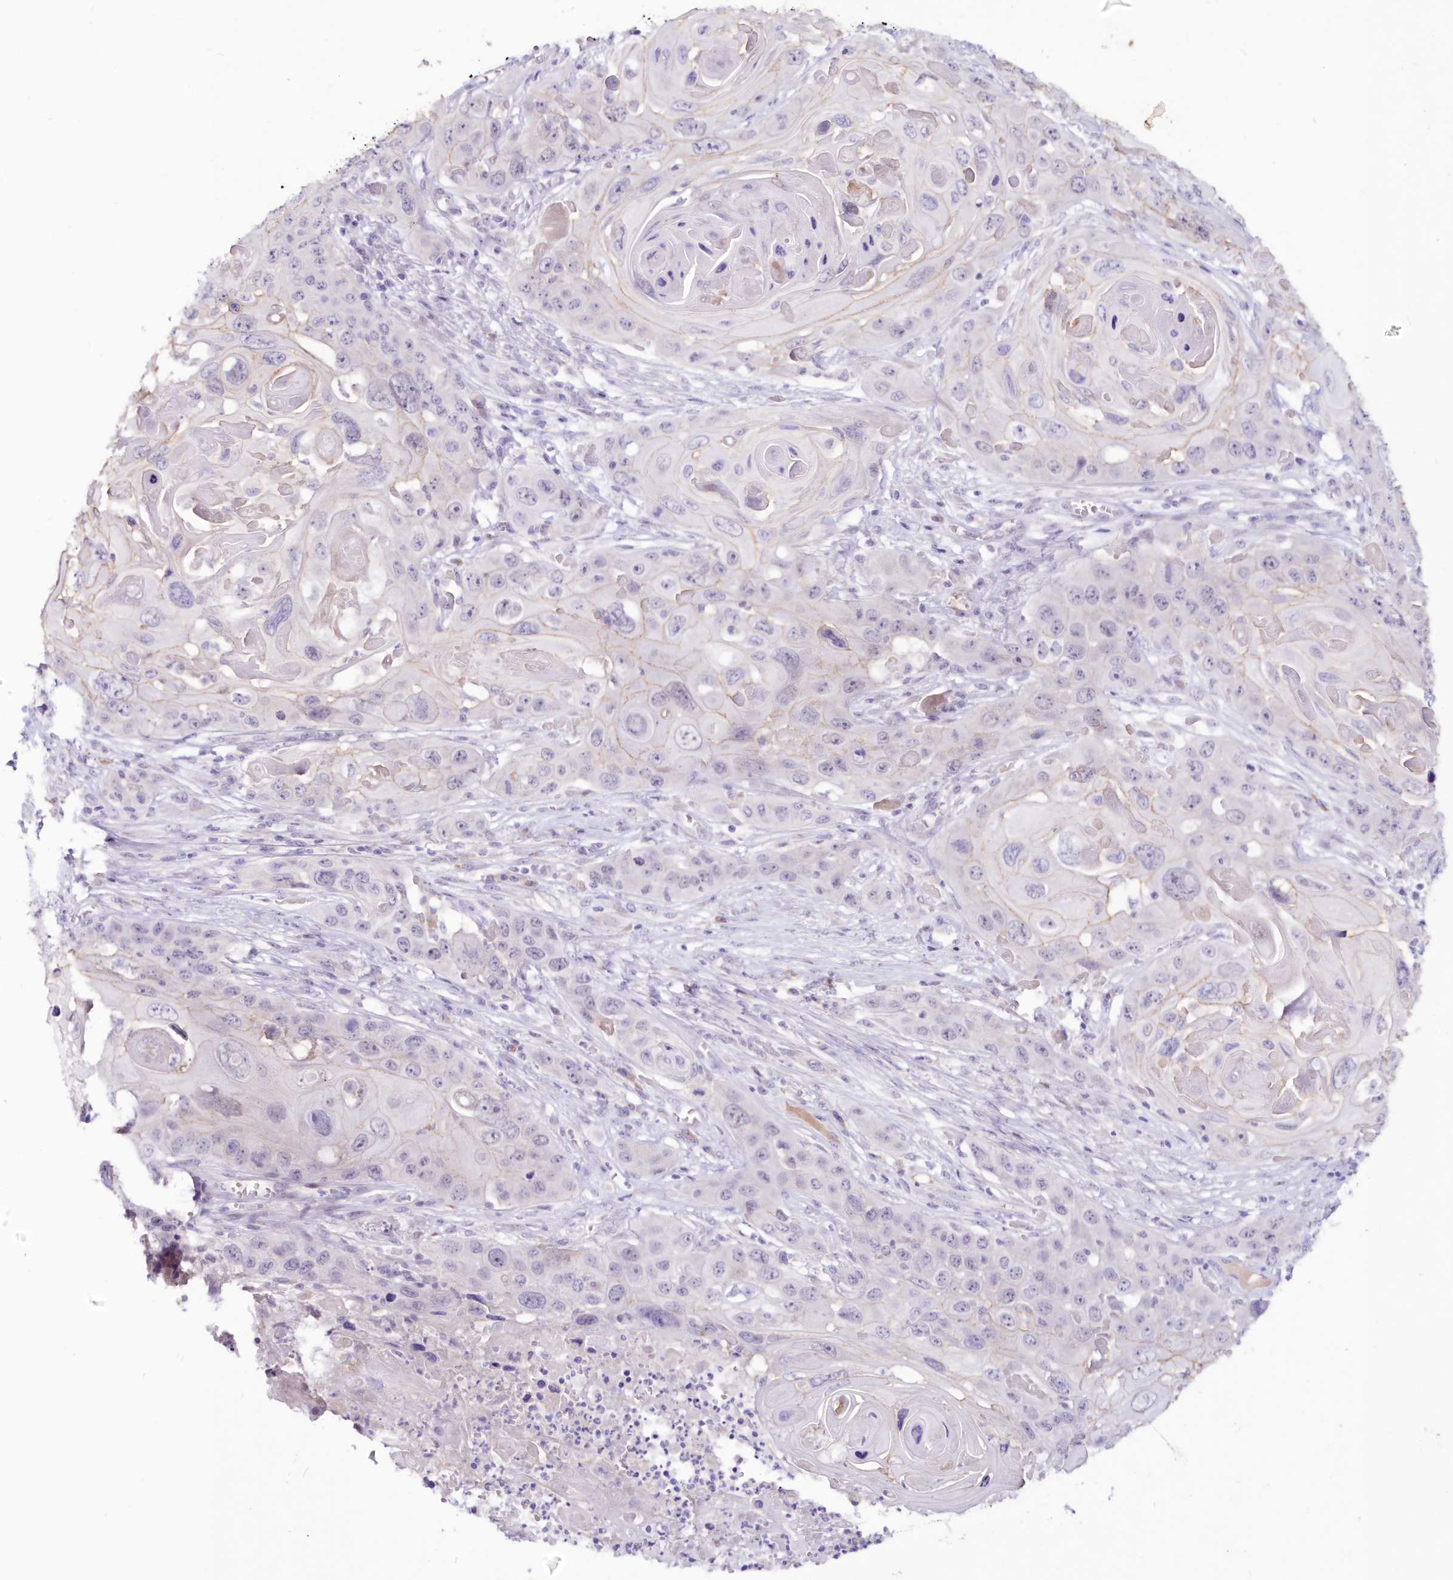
{"staining": {"intensity": "negative", "quantity": "none", "location": "none"}, "tissue": "skin cancer", "cell_type": "Tumor cells", "image_type": "cancer", "snomed": [{"axis": "morphology", "description": "Squamous cell carcinoma, NOS"}, {"axis": "topography", "description": "Skin"}], "caption": "Protein analysis of squamous cell carcinoma (skin) exhibits no significant positivity in tumor cells.", "gene": "SNED1", "patient": {"sex": "male", "age": 55}}